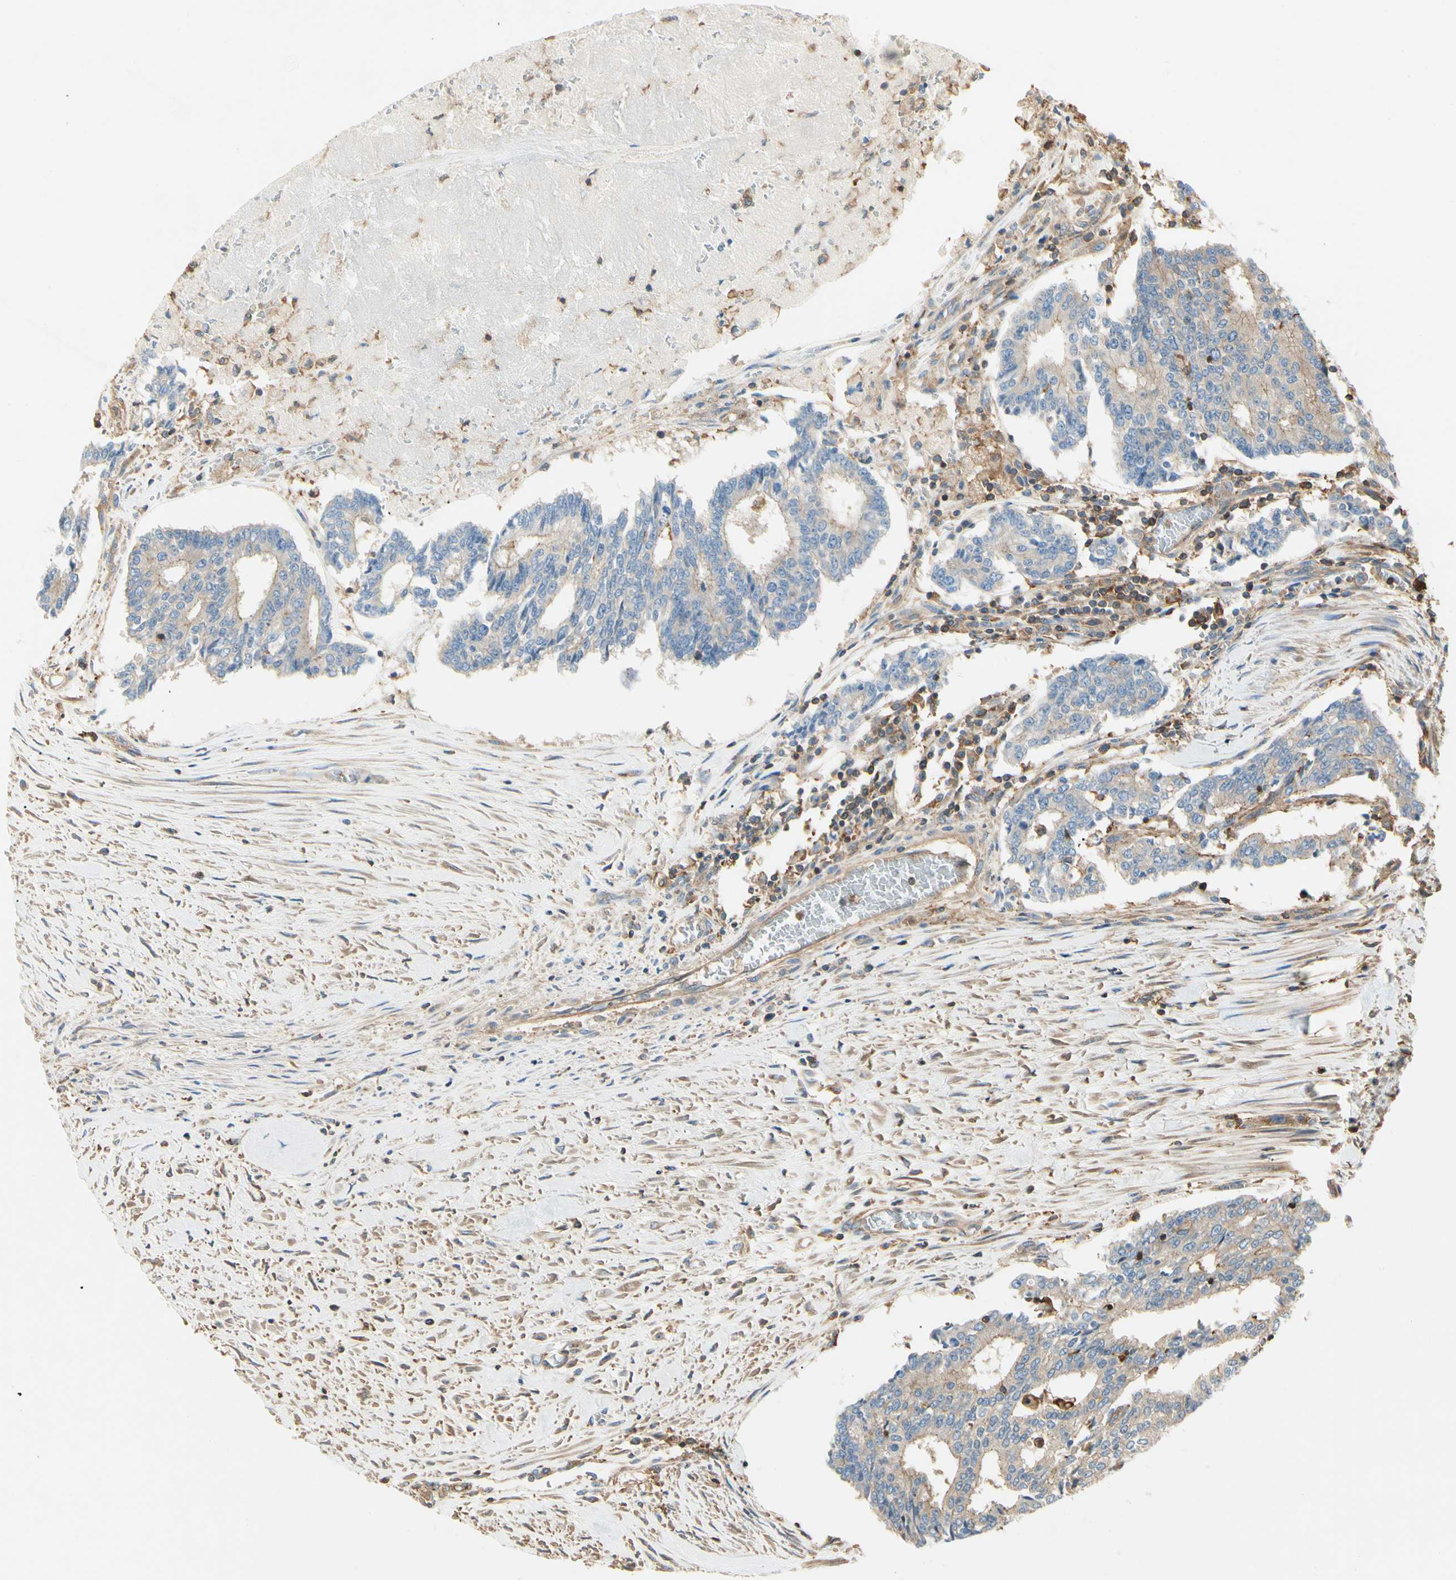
{"staining": {"intensity": "weak", "quantity": ">75%", "location": "cytoplasmic/membranous"}, "tissue": "prostate cancer", "cell_type": "Tumor cells", "image_type": "cancer", "snomed": [{"axis": "morphology", "description": "Adenocarcinoma, High grade"}, {"axis": "topography", "description": "Prostate"}], "caption": "Weak cytoplasmic/membranous protein staining is identified in about >75% of tumor cells in adenocarcinoma (high-grade) (prostate). (brown staining indicates protein expression, while blue staining denotes nuclei).", "gene": "ARPC2", "patient": {"sex": "male", "age": 55}}